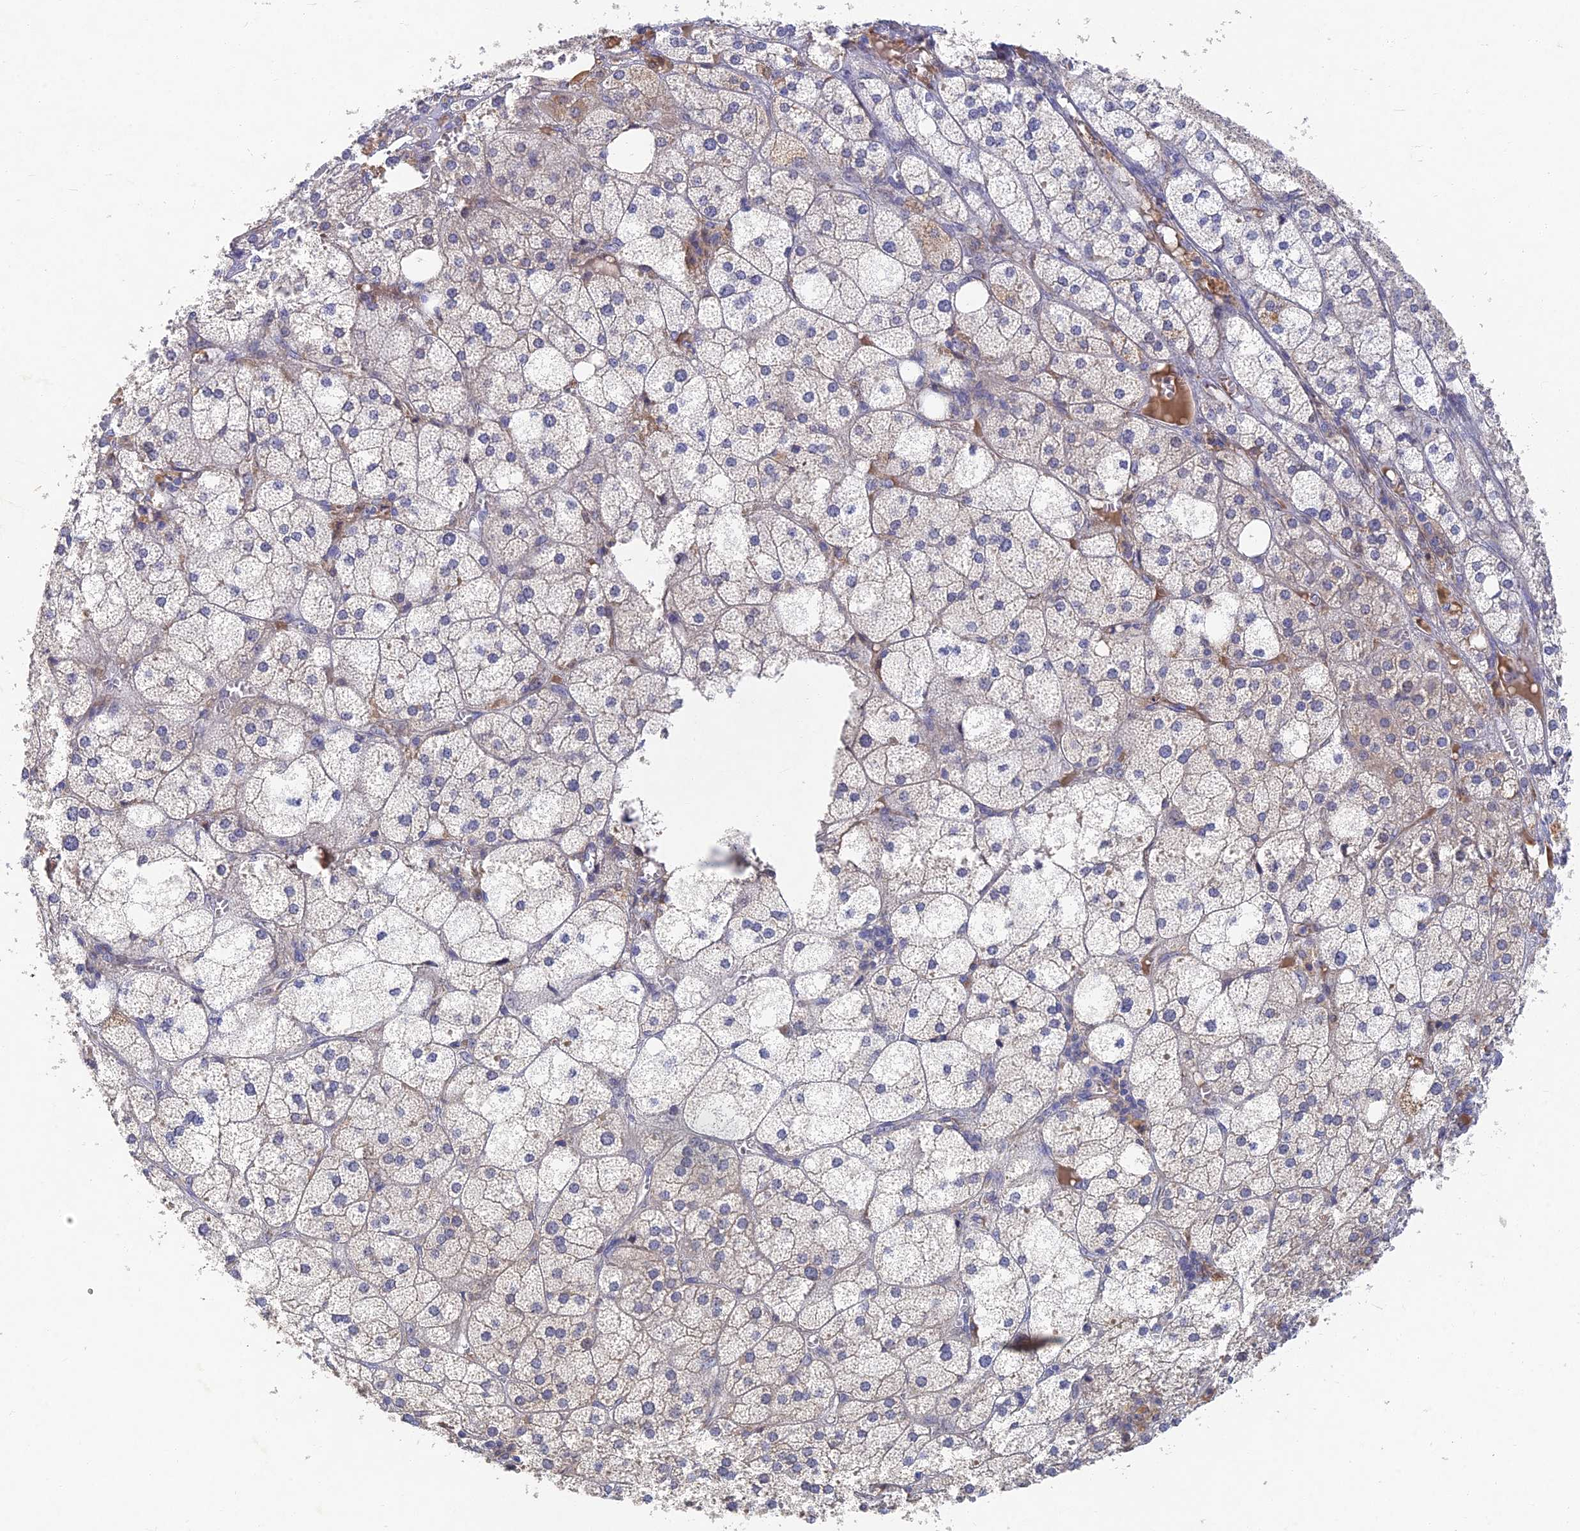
{"staining": {"intensity": "moderate", "quantity": "<25%", "location": "cytoplasmic/membranous,nuclear"}, "tissue": "adrenal gland", "cell_type": "Glandular cells", "image_type": "normal", "snomed": [{"axis": "morphology", "description": "Normal tissue, NOS"}, {"axis": "topography", "description": "Adrenal gland"}], "caption": "The image demonstrates staining of benign adrenal gland, revealing moderate cytoplasmic/membranous,nuclear protein expression (brown color) within glandular cells.", "gene": "GNA15", "patient": {"sex": "female", "age": 61}}